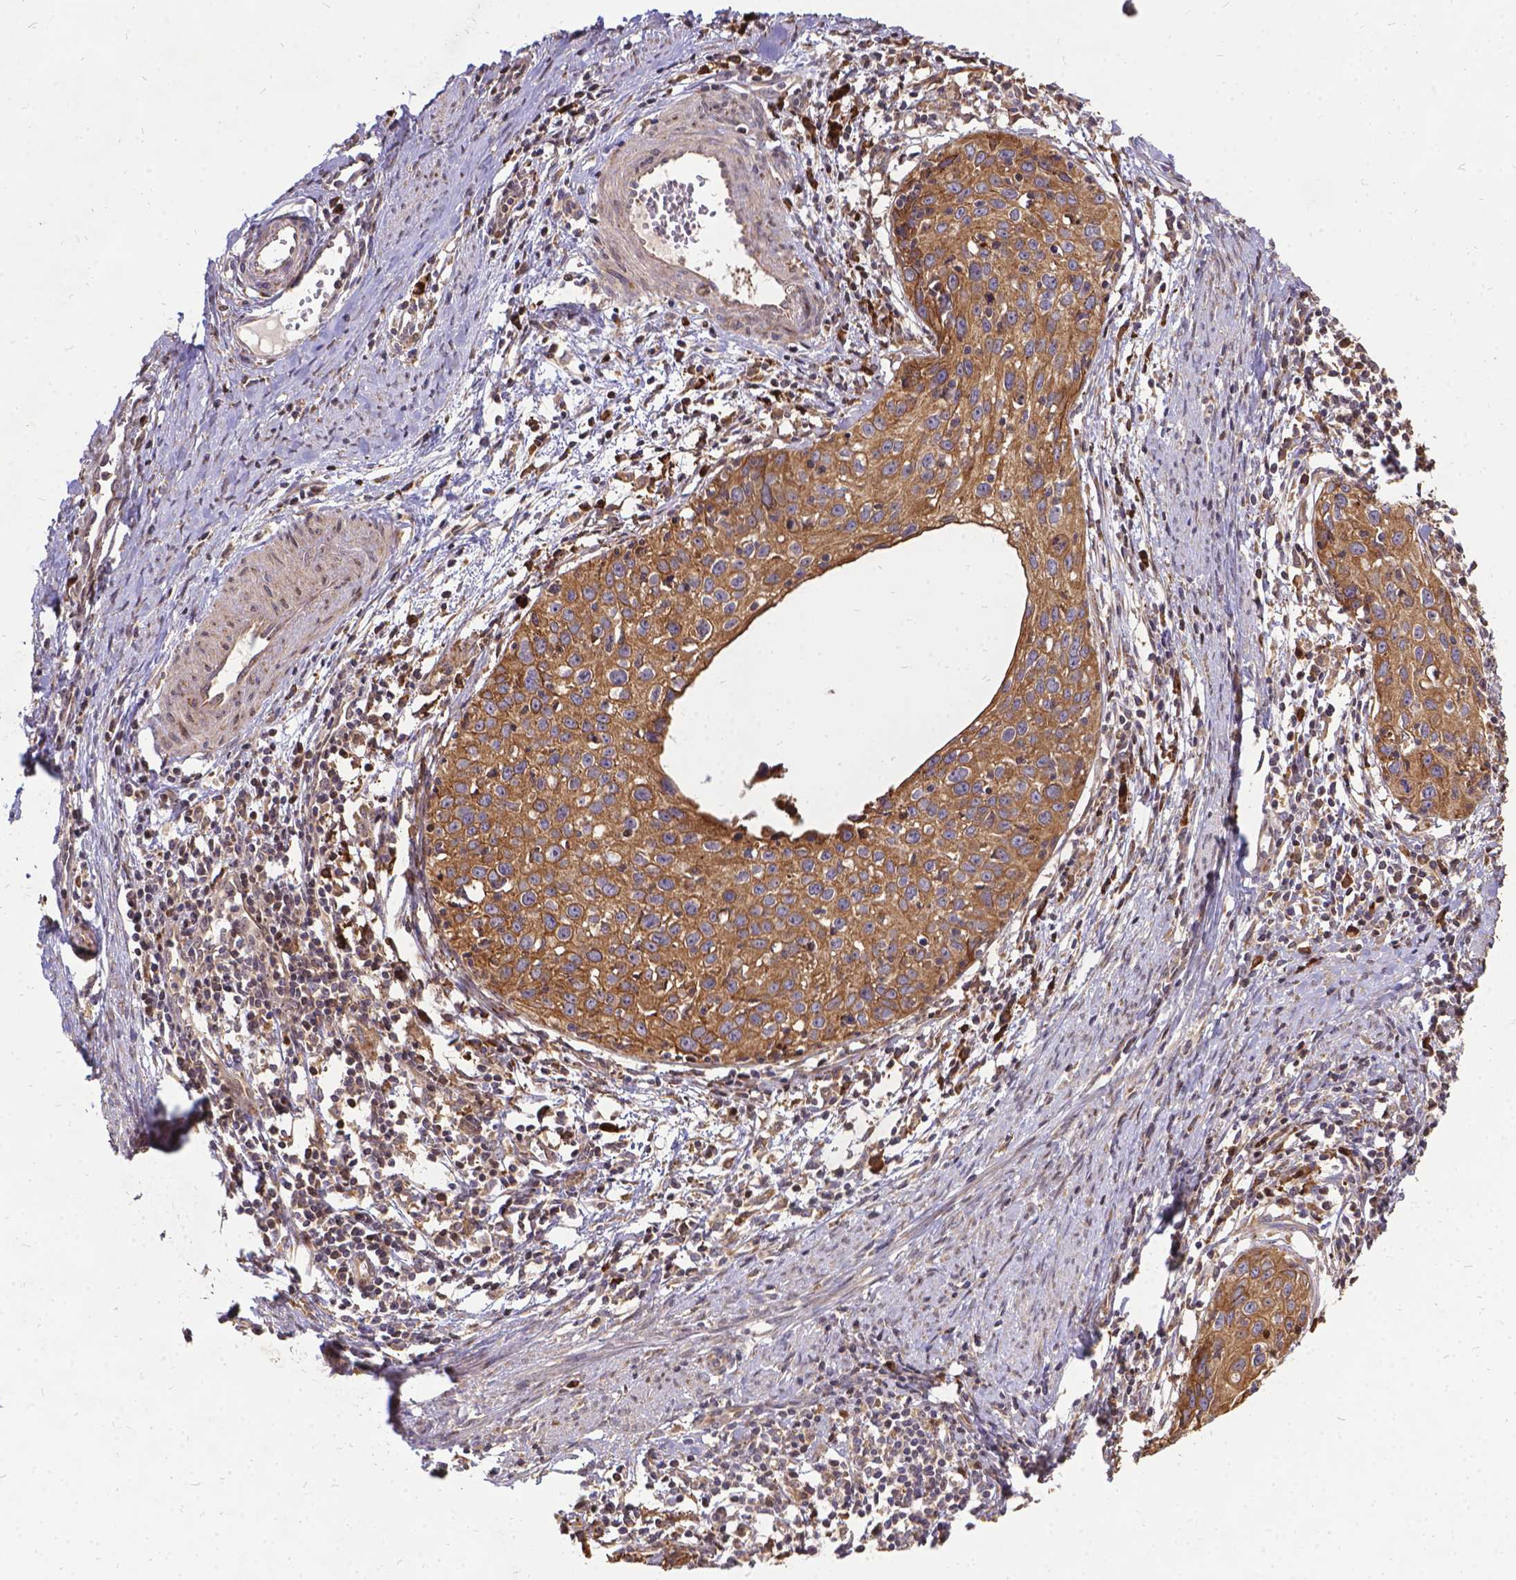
{"staining": {"intensity": "moderate", "quantity": ">75%", "location": "cytoplasmic/membranous"}, "tissue": "cervical cancer", "cell_type": "Tumor cells", "image_type": "cancer", "snomed": [{"axis": "morphology", "description": "Squamous cell carcinoma, NOS"}, {"axis": "topography", "description": "Cervix"}], "caption": "Protein staining exhibits moderate cytoplasmic/membranous expression in approximately >75% of tumor cells in cervical squamous cell carcinoma.", "gene": "DENND6A", "patient": {"sex": "female", "age": 40}}